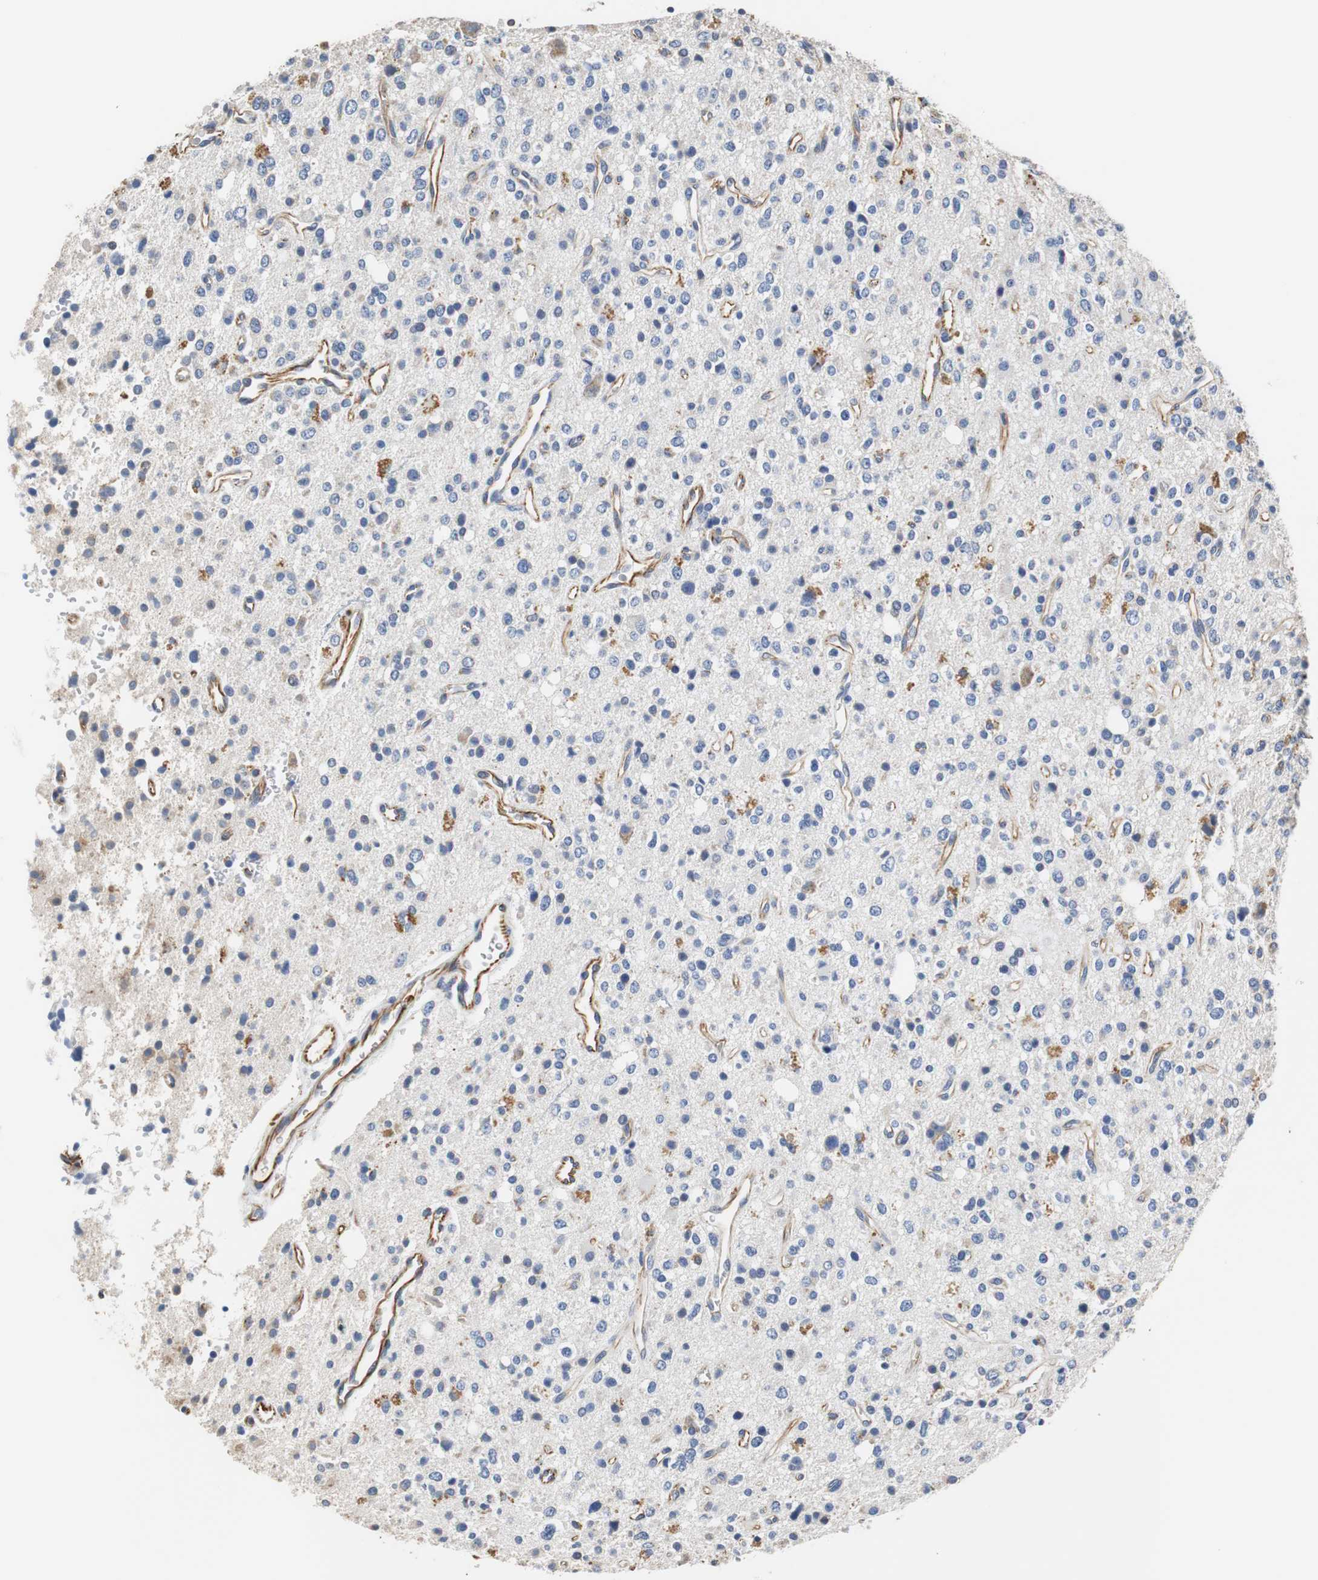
{"staining": {"intensity": "moderate", "quantity": "<25%", "location": "cytoplasmic/membranous"}, "tissue": "glioma", "cell_type": "Tumor cells", "image_type": "cancer", "snomed": [{"axis": "morphology", "description": "Glioma, malignant, High grade"}, {"axis": "topography", "description": "Brain"}], "caption": "Brown immunohistochemical staining in glioma shows moderate cytoplasmic/membranous staining in approximately <25% of tumor cells.", "gene": "PCK1", "patient": {"sex": "male", "age": 47}}